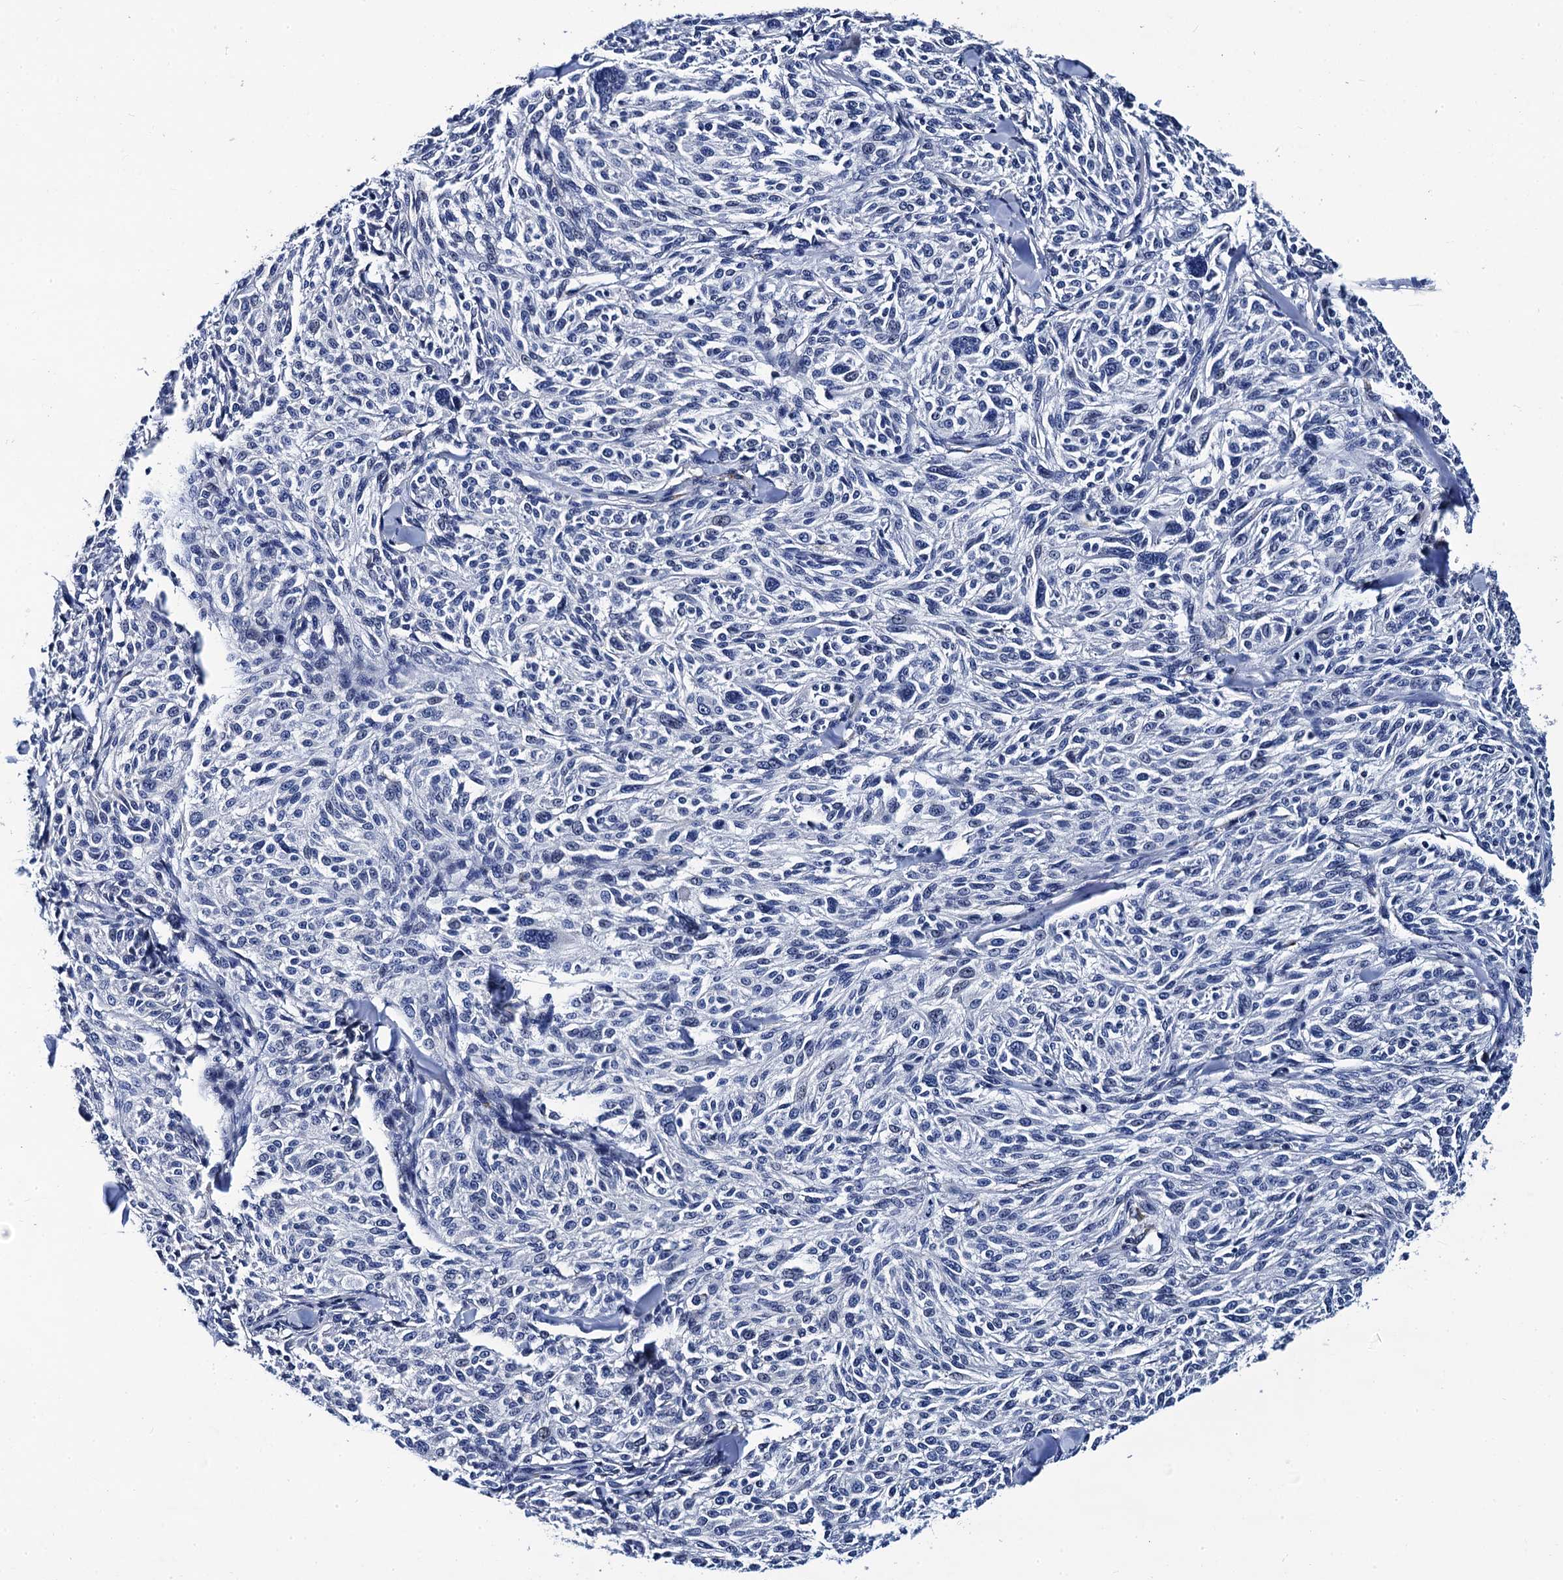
{"staining": {"intensity": "negative", "quantity": "none", "location": "none"}, "tissue": "melanoma", "cell_type": "Tumor cells", "image_type": "cancer", "snomed": [{"axis": "morphology", "description": "Malignant melanoma, NOS"}, {"axis": "topography", "description": "Skin of trunk"}], "caption": "This image is of melanoma stained with IHC to label a protein in brown with the nuclei are counter-stained blue. There is no positivity in tumor cells.", "gene": "LRRC30", "patient": {"sex": "male", "age": 71}}